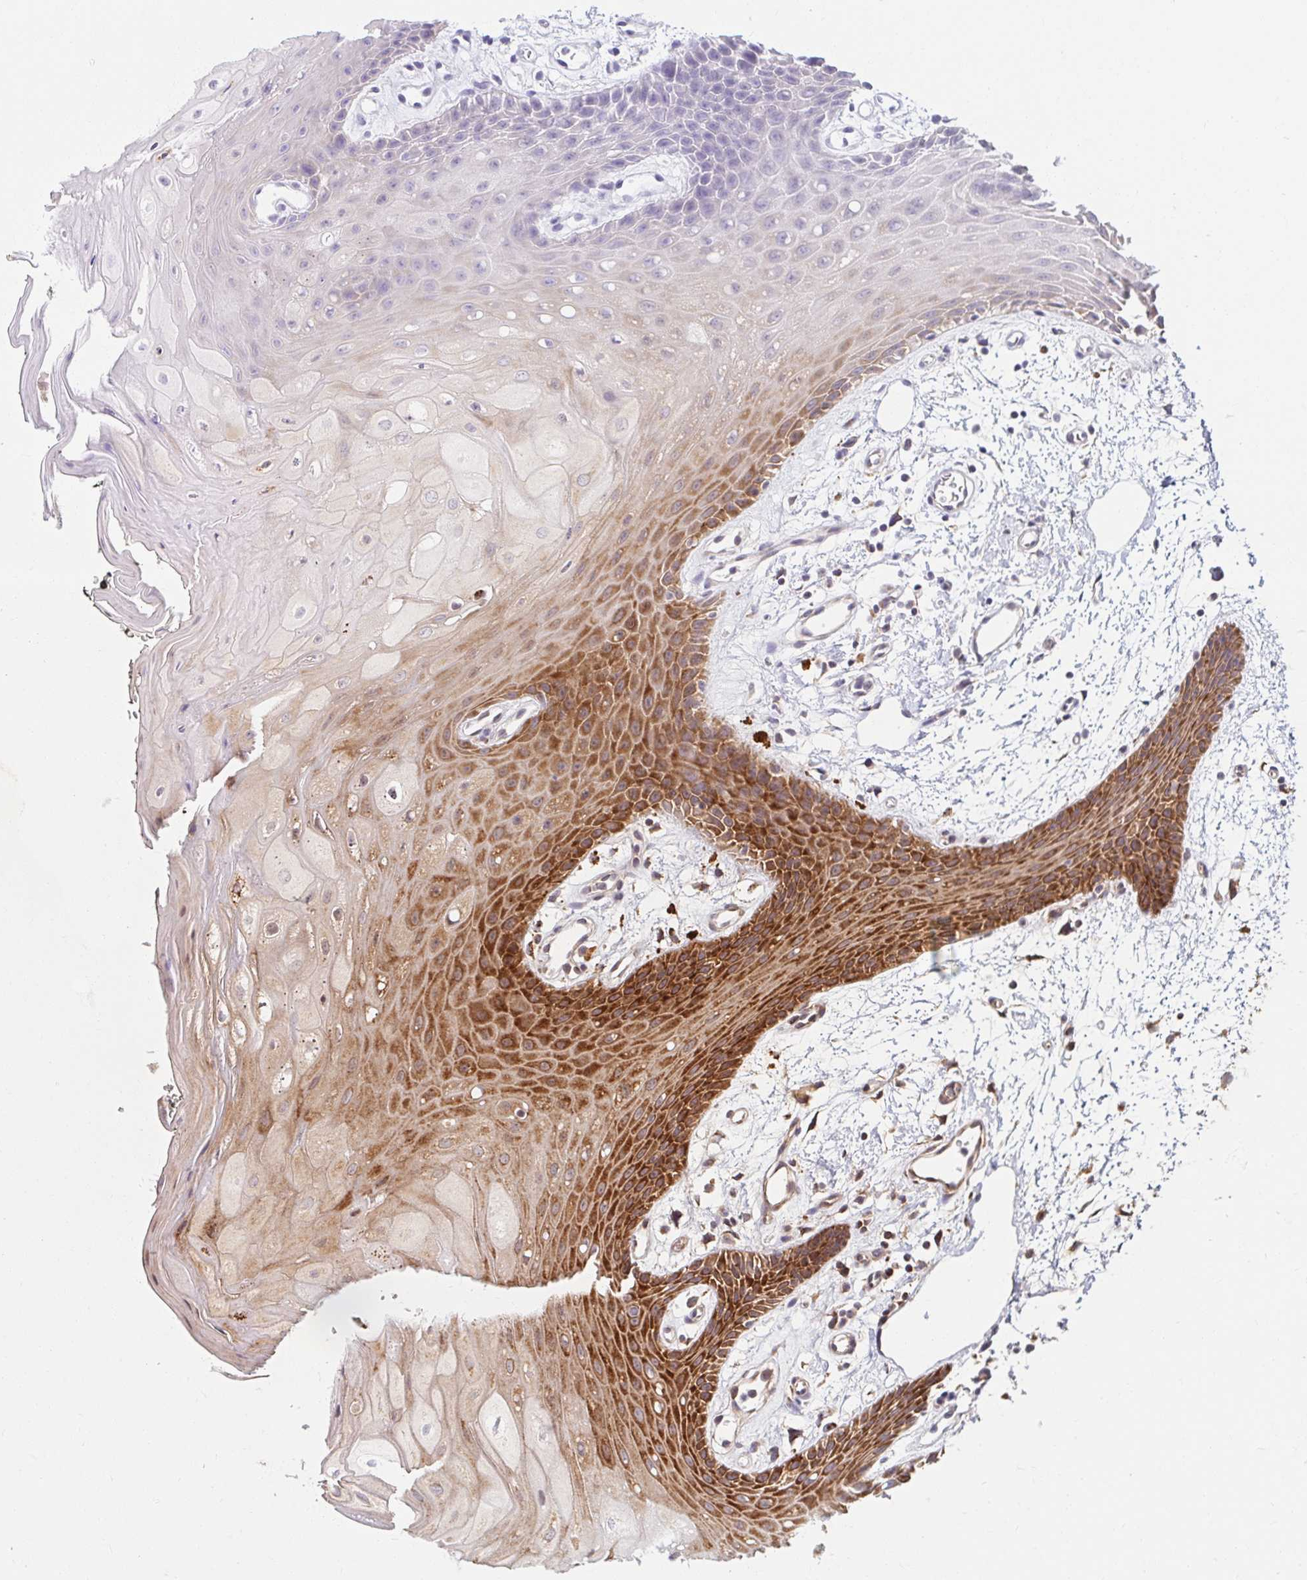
{"staining": {"intensity": "strong", "quantity": "25%-75%", "location": "cytoplasmic/membranous"}, "tissue": "oral mucosa", "cell_type": "Squamous epithelial cells", "image_type": "normal", "snomed": [{"axis": "morphology", "description": "Normal tissue, NOS"}, {"axis": "topography", "description": "Oral tissue"}, {"axis": "topography", "description": "Tounge, NOS"}], "caption": "A high amount of strong cytoplasmic/membranous staining is seen in approximately 25%-75% of squamous epithelial cells in benign oral mucosa.", "gene": "BTF3", "patient": {"sex": "female", "age": 59}}